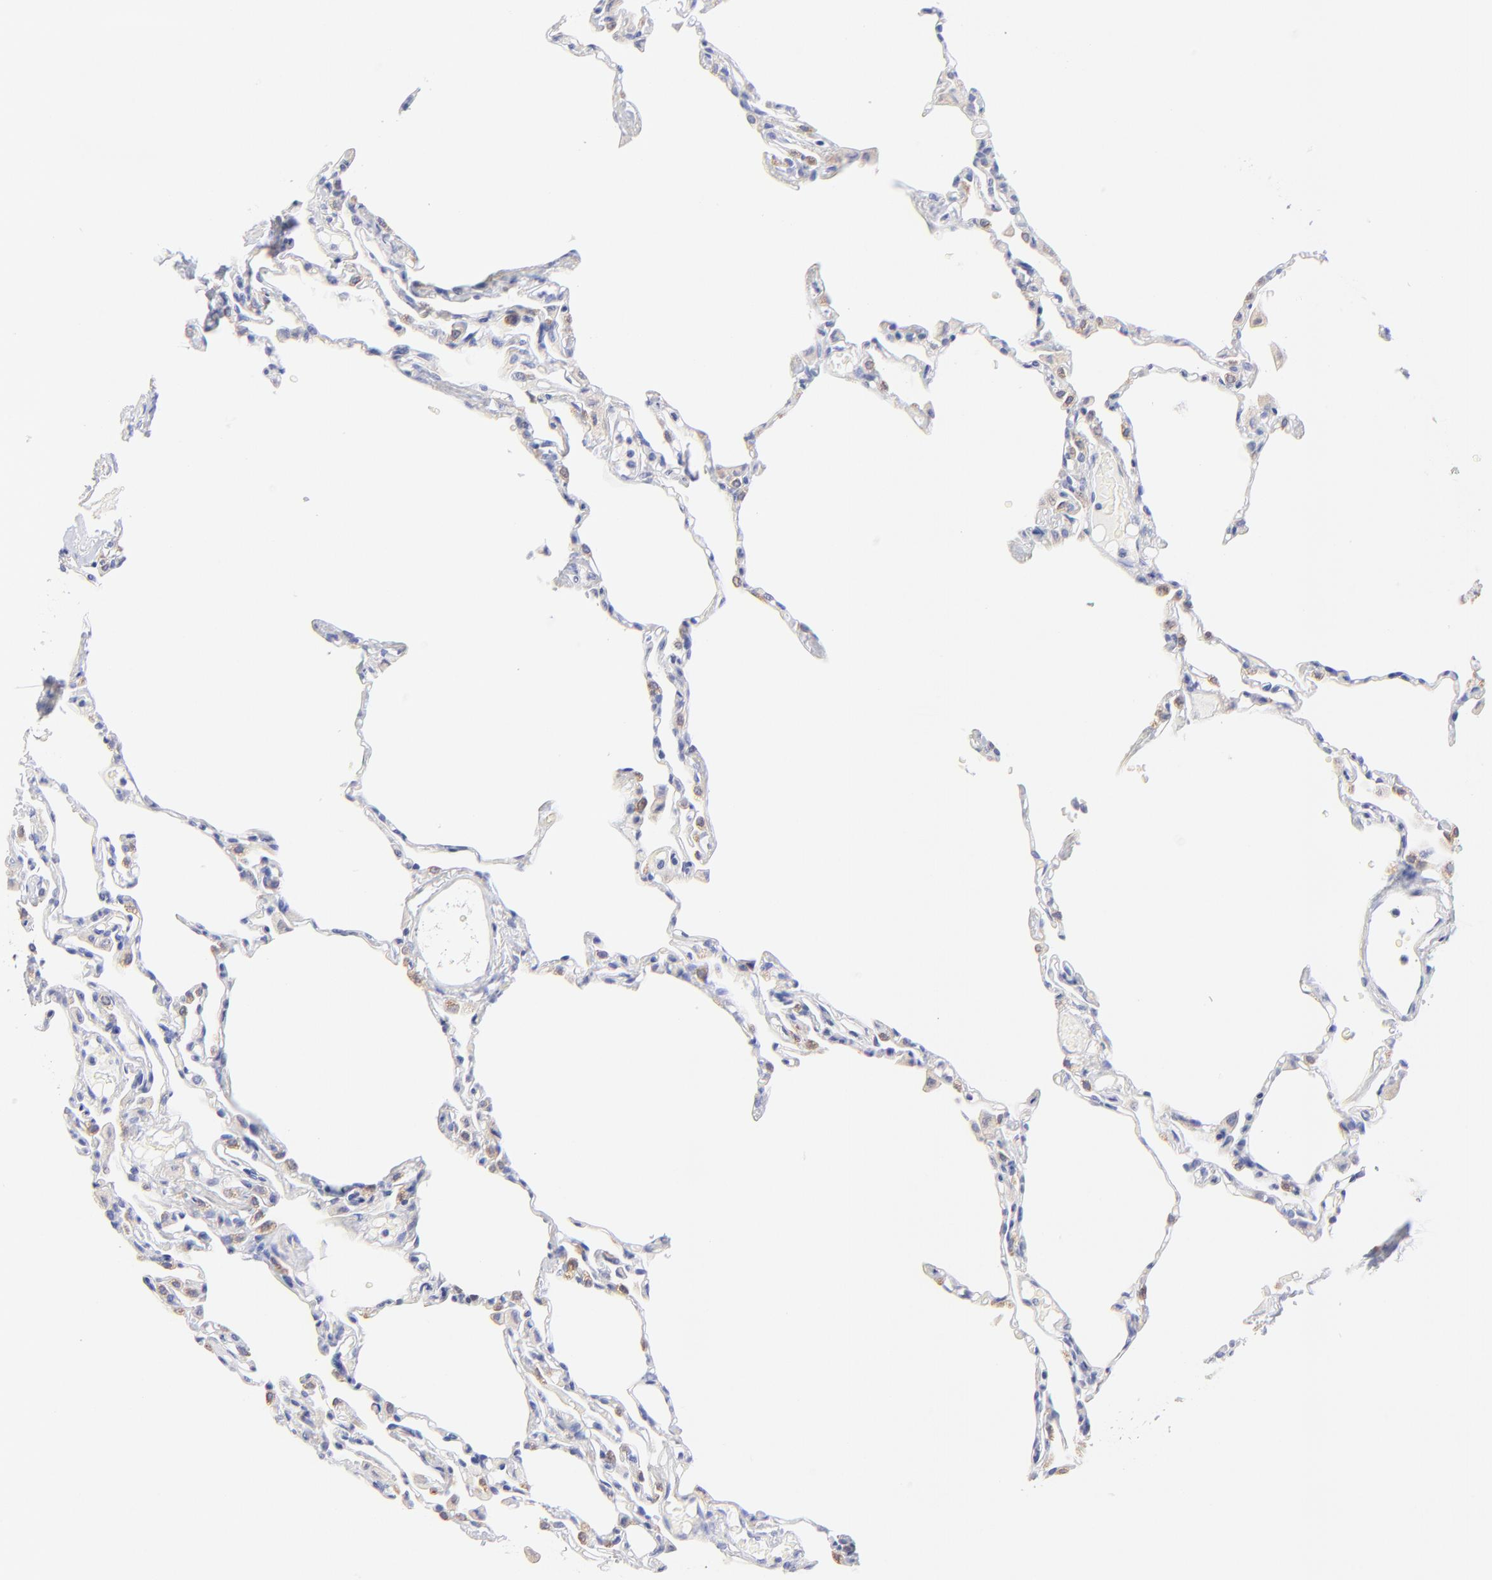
{"staining": {"intensity": "weak", "quantity": "<25%", "location": "cytoplasmic/membranous"}, "tissue": "lung", "cell_type": "Alveolar cells", "image_type": "normal", "snomed": [{"axis": "morphology", "description": "Normal tissue, NOS"}, {"axis": "topography", "description": "Lung"}], "caption": "This is a histopathology image of IHC staining of normal lung, which shows no expression in alveolar cells.", "gene": "EBP", "patient": {"sex": "female", "age": 49}}